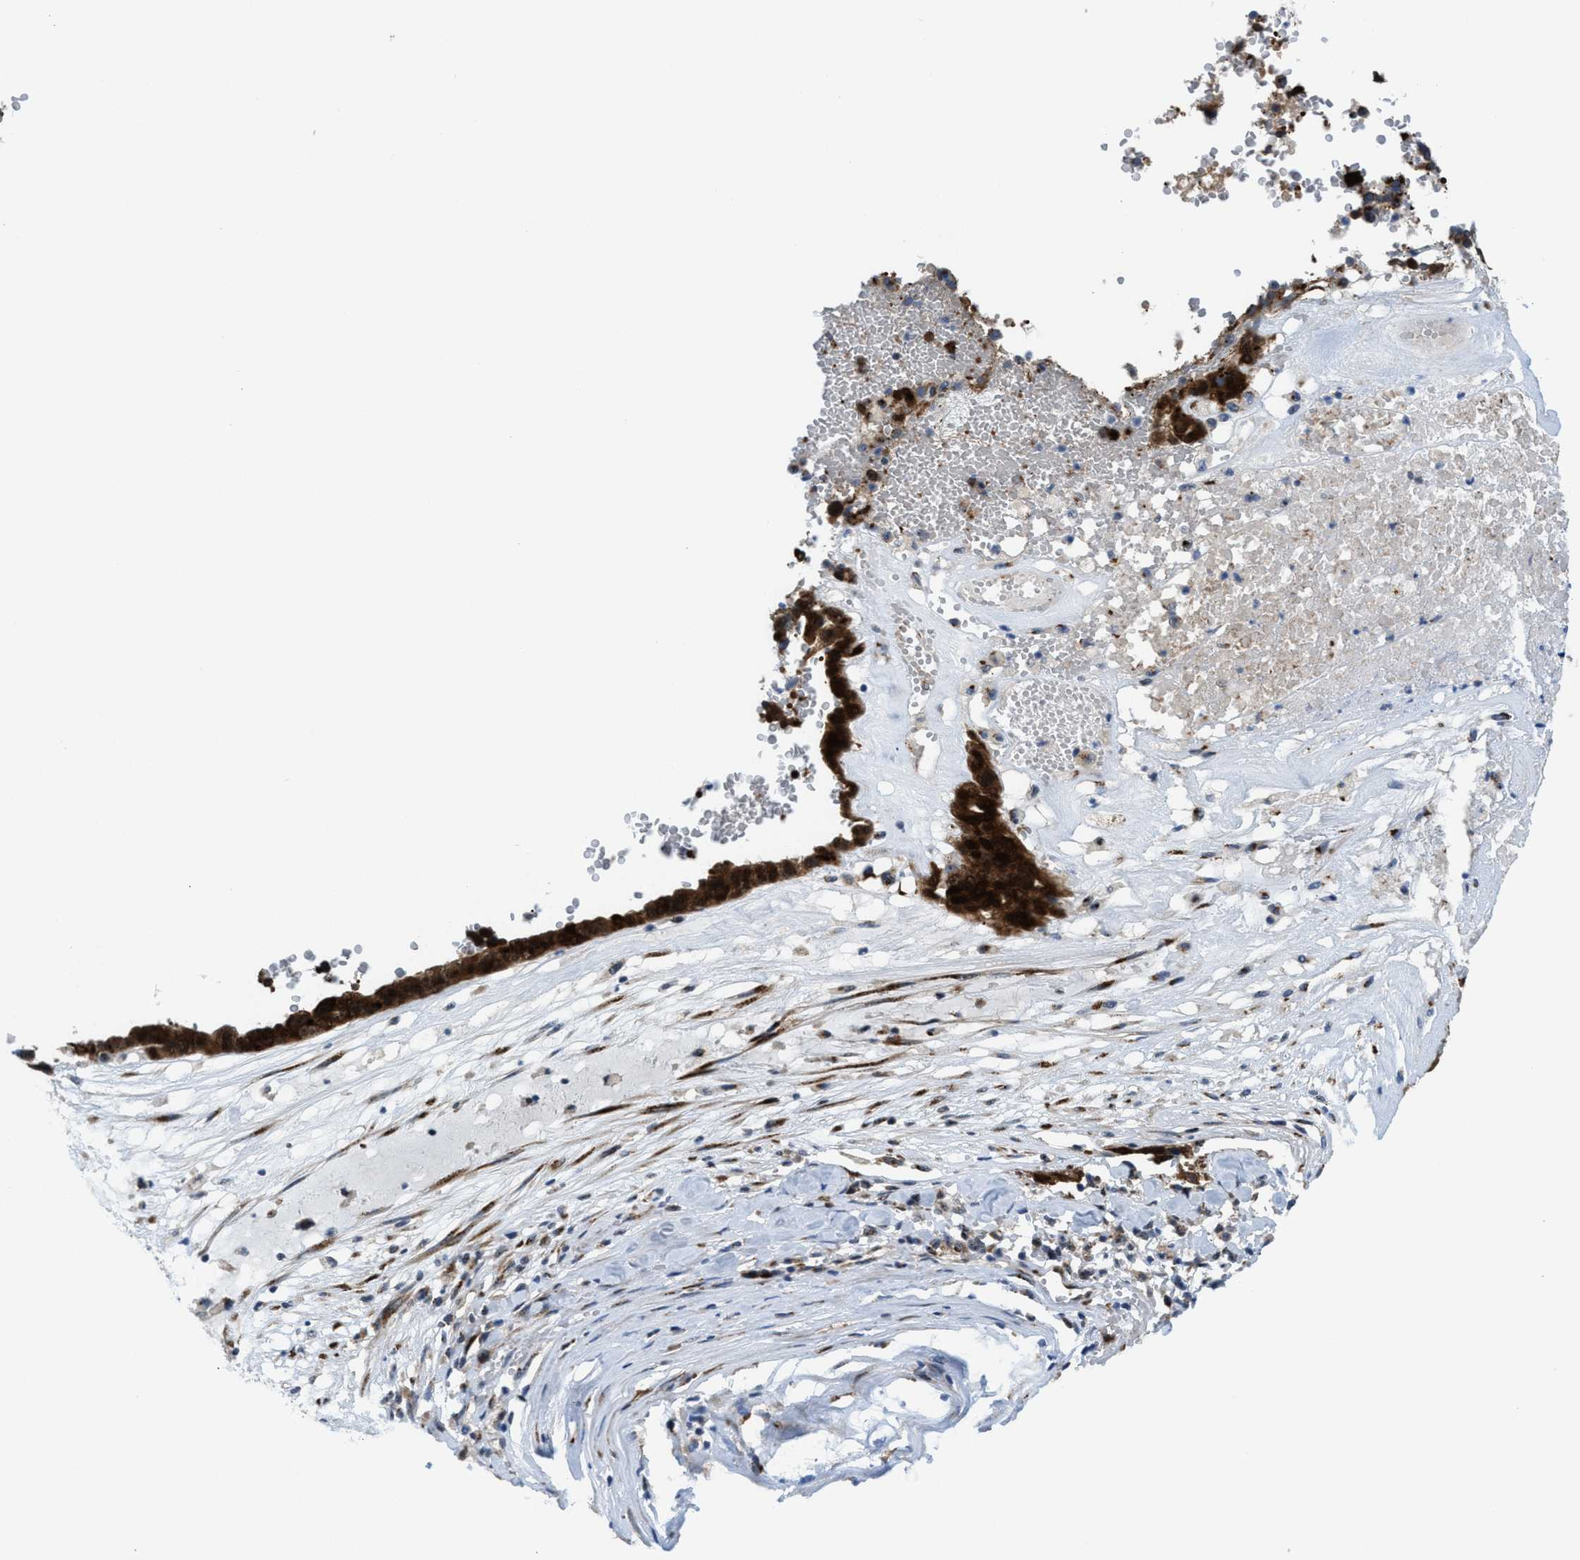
{"staining": {"intensity": "strong", "quantity": ">75%", "location": "cytoplasmic/membranous,nuclear"}, "tissue": "ovarian cancer", "cell_type": "Tumor cells", "image_type": "cancer", "snomed": [{"axis": "morphology", "description": "Cystadenocarcinoma, serous, NOS"}, {"axis": "topography", "description": "Ovary"}], "caption": "A histopathology image of human ovarian cancer stained for a protein displays strong cytoplasmic/membranous and nuclear brown staining in tumor cells.", "gene": "SLC38A10", "patient": {"sex": "female", "age": 59}}